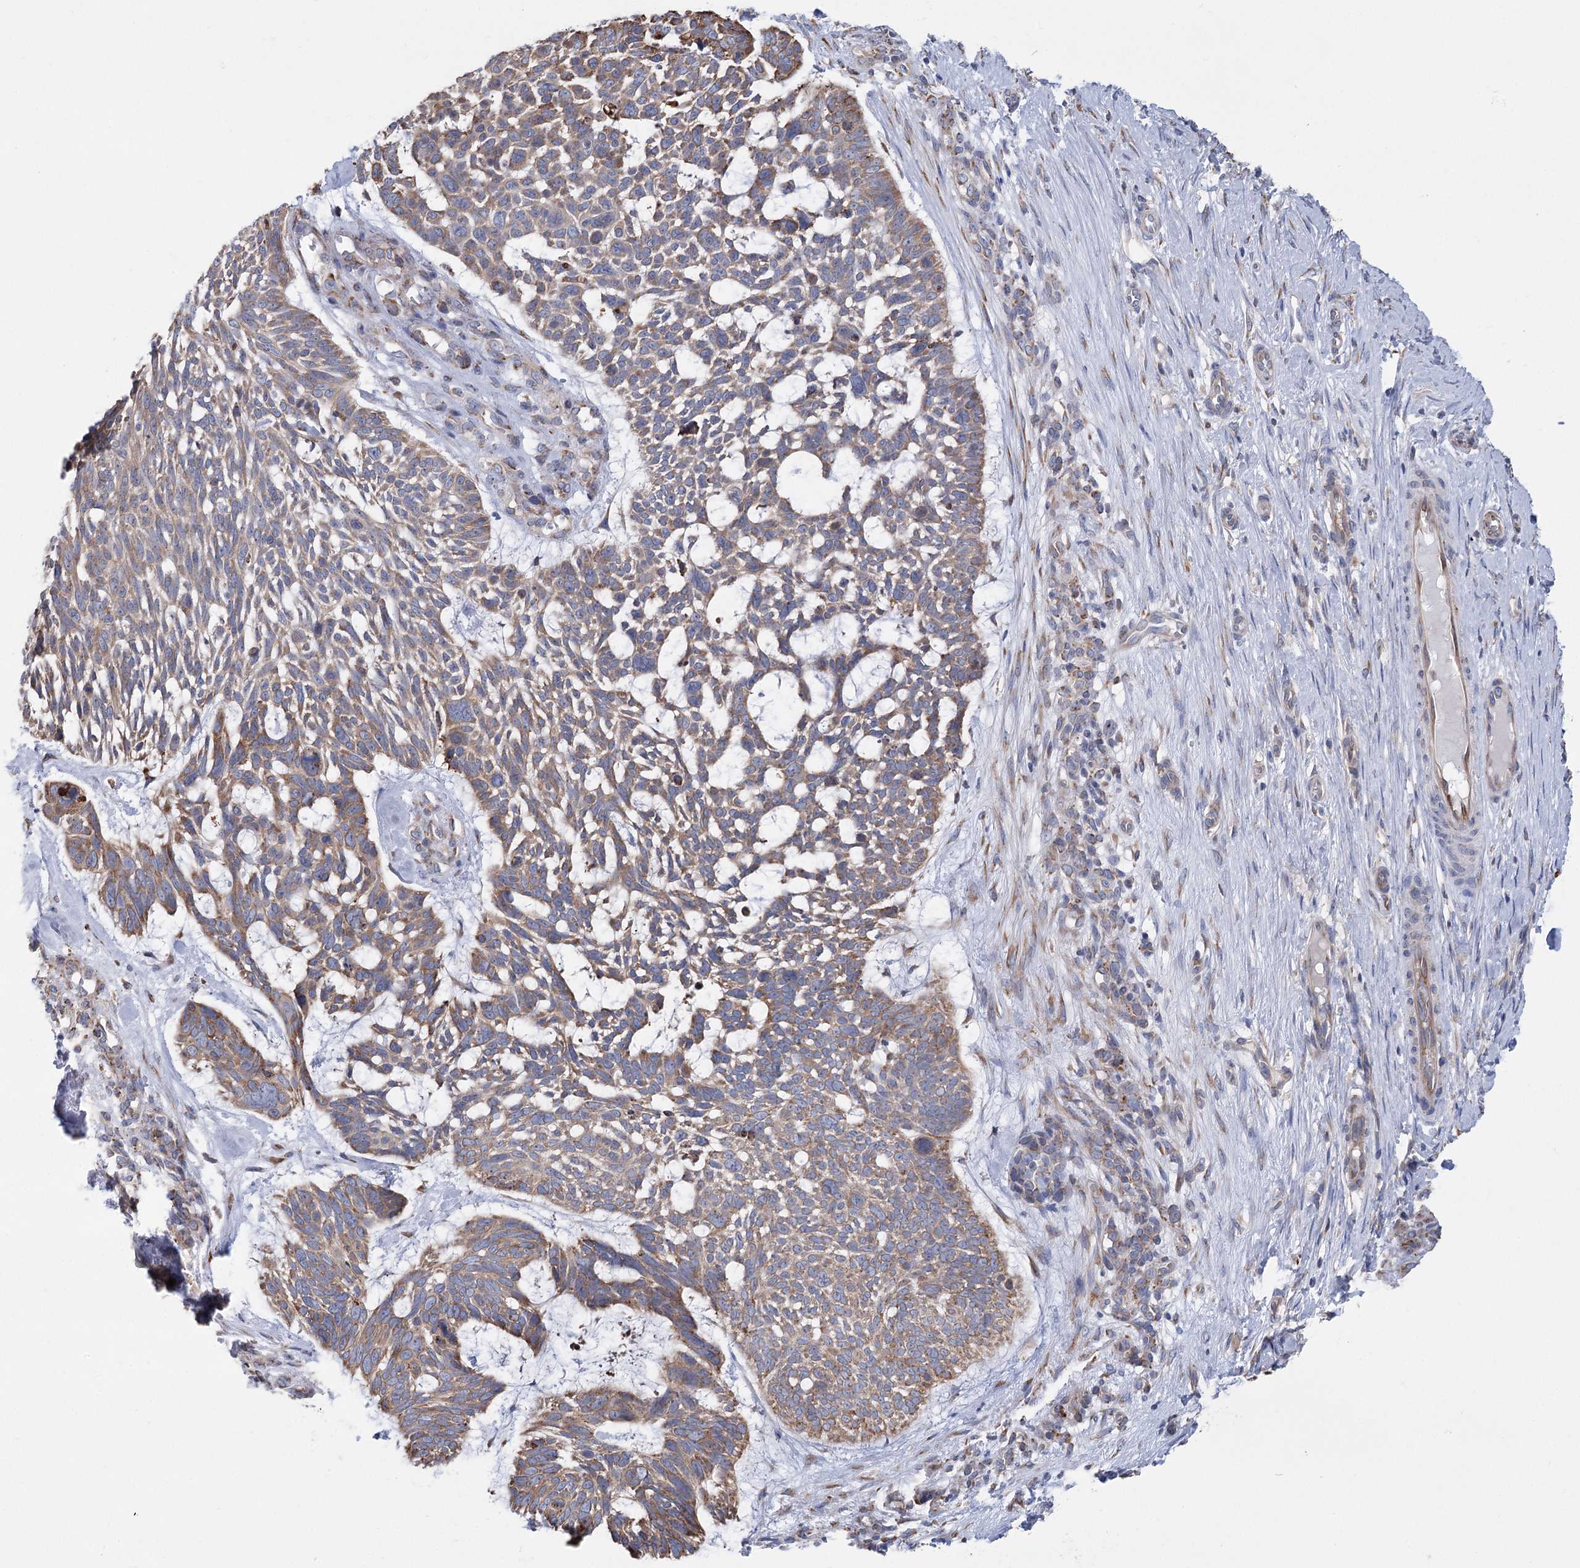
{"staining": {"intensity": "moderate", "quantity": ">75%", "location": "cytoplasmic/membranous"}, "tissue": "skin cancer", "cell_type": "Tumor cells", "image_type": "cancer", "snomed": [{"axis": "morphology", "description": "Basal cell carcinoma"}, {"axis": "topography", "description": "Skin"}], "caption": "Moderate cytoplasmic/membranous protein staining is seen in approximately >75% of tumor cells in skin cancer.", "gene": "METTL24", "patient": {"sex": "male", "age": 88}}